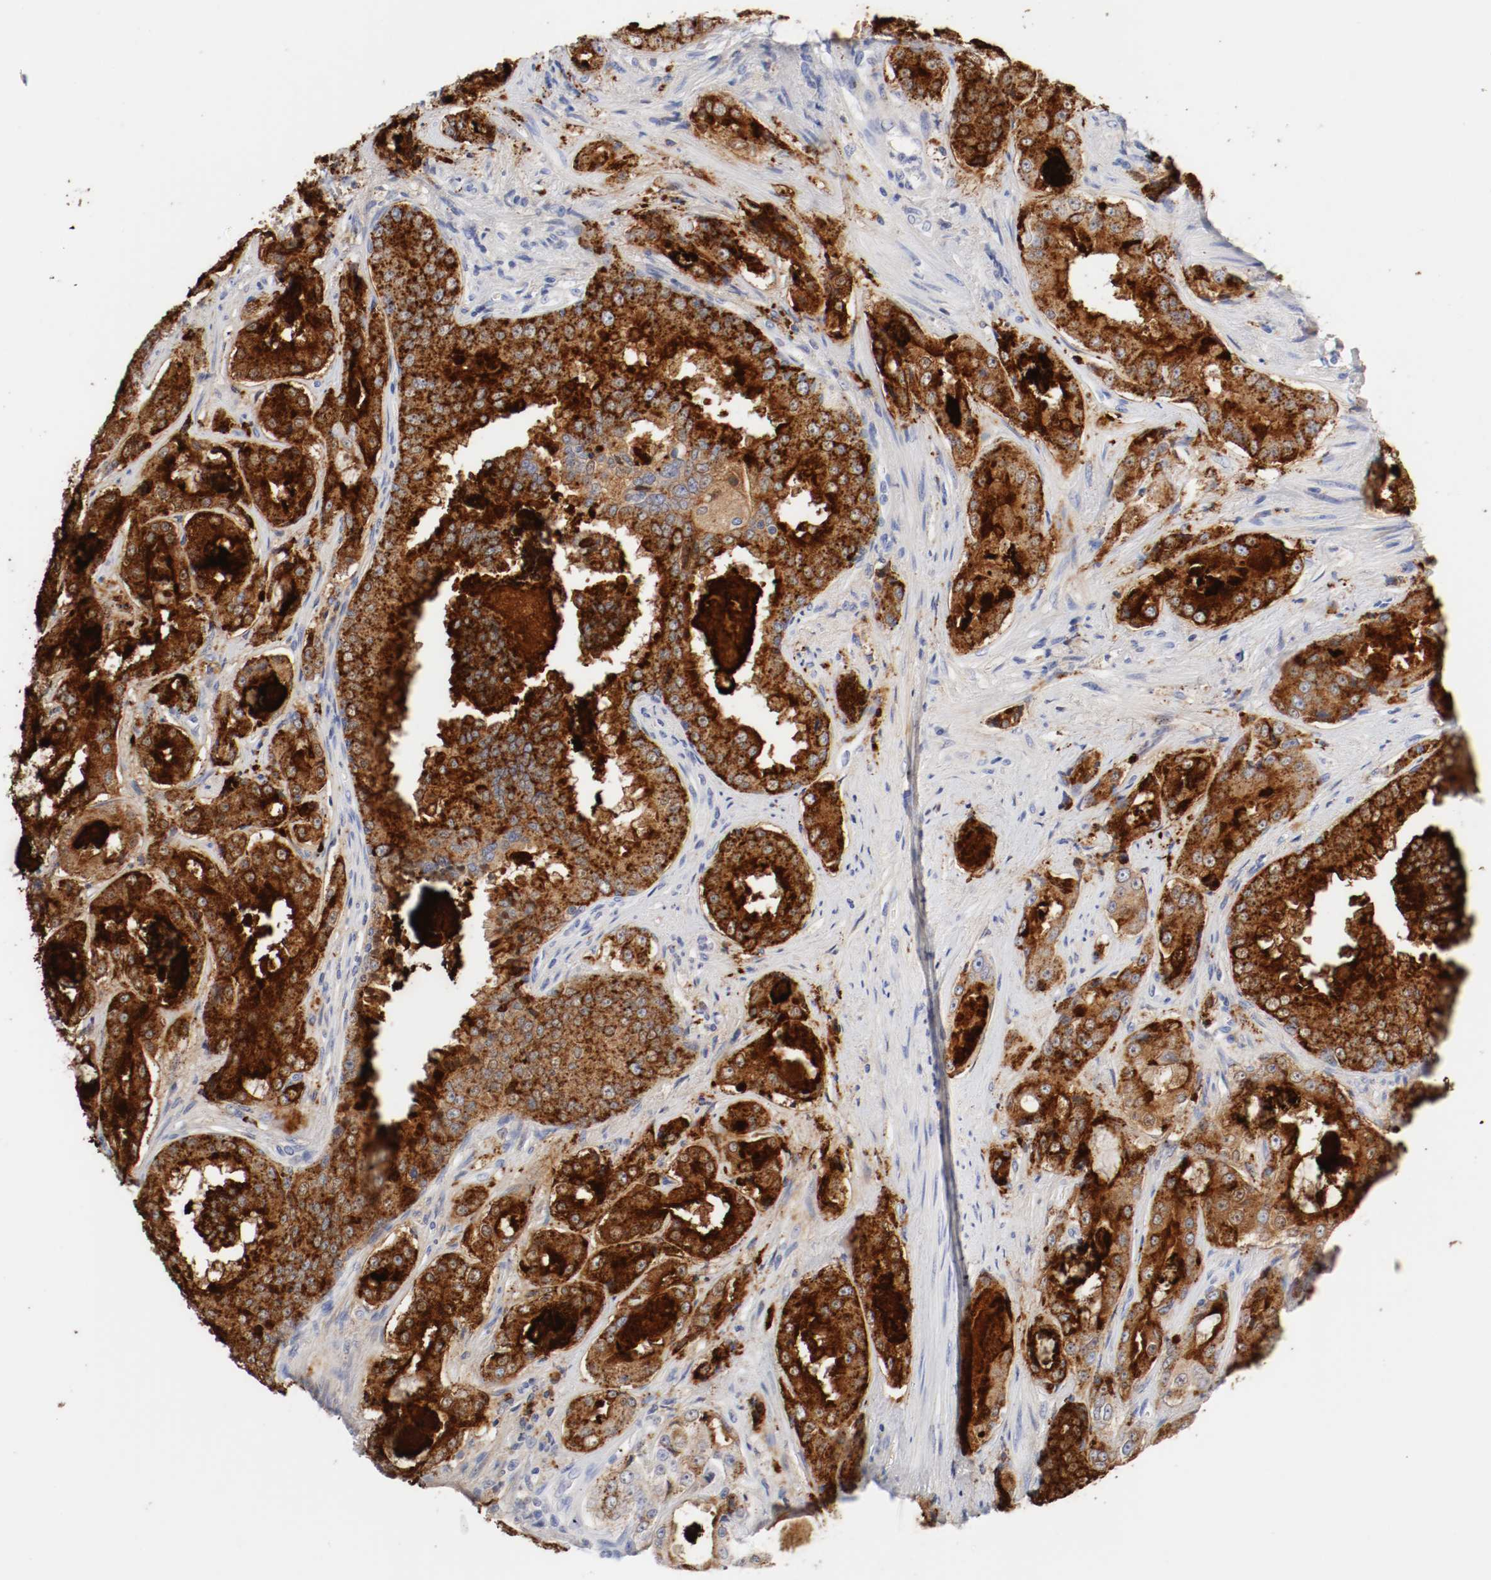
{"staining": {"intensity": "strong", "quantity": ">75%", "location": "cytoplasmic/membranous"}, "tissue": "prostate cancer", "cell_type": "Tumor cells", "image_type": "cancer", "snomed": [{"axis": "morphology", "description": "Adenocarcinoma, High grade"}, {"axis": "topography", "description": "Prostate"}], "caption": "Brown immunohistochemical staining in prostate cancer shows strong cytoplasmic/membranous expression in about >75% of tumor cells.", "gene": "GAD1", "patient": {"sex": "male", "age": 73}}